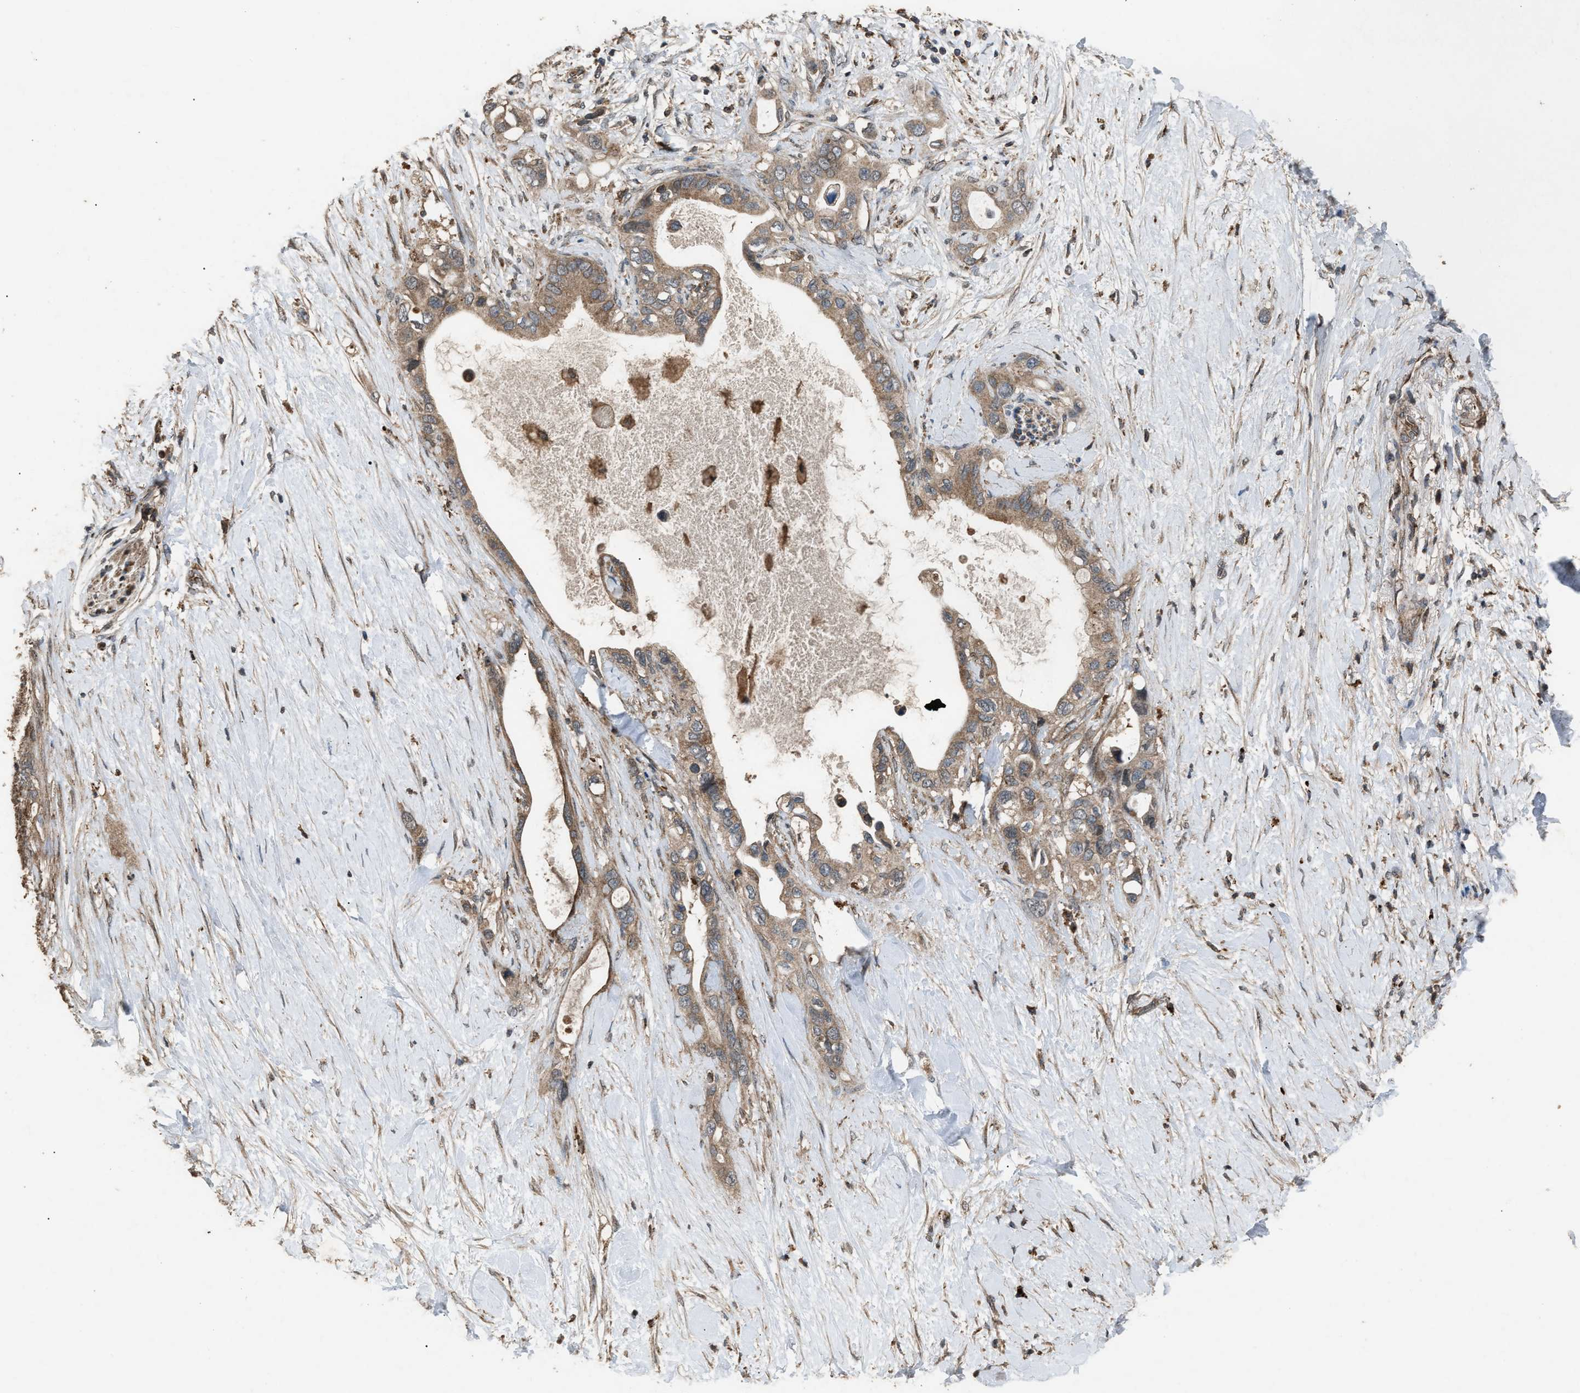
{"staining": {"intensity": "moderate", "quantity": ">75%", "location": "cytoplasmic/membranous"}, "tissue": "pancreatic cancer", "cell_type": "Tumor cells", "image_type": "cancer", "snomed": [{"axis": "morphology", "description": "Adenocarcinoma, NOS"}, {"axis": "topography", "description": "Pancreas"}], "caption": "Tumor cells reveal medium levels of moderate cytoplasmic/membranous staining in about >75% of cells in adenocarcinoma (pancreatic).", "gene": "PSMD1", "patient": {"sex": "female", "age": 56}}